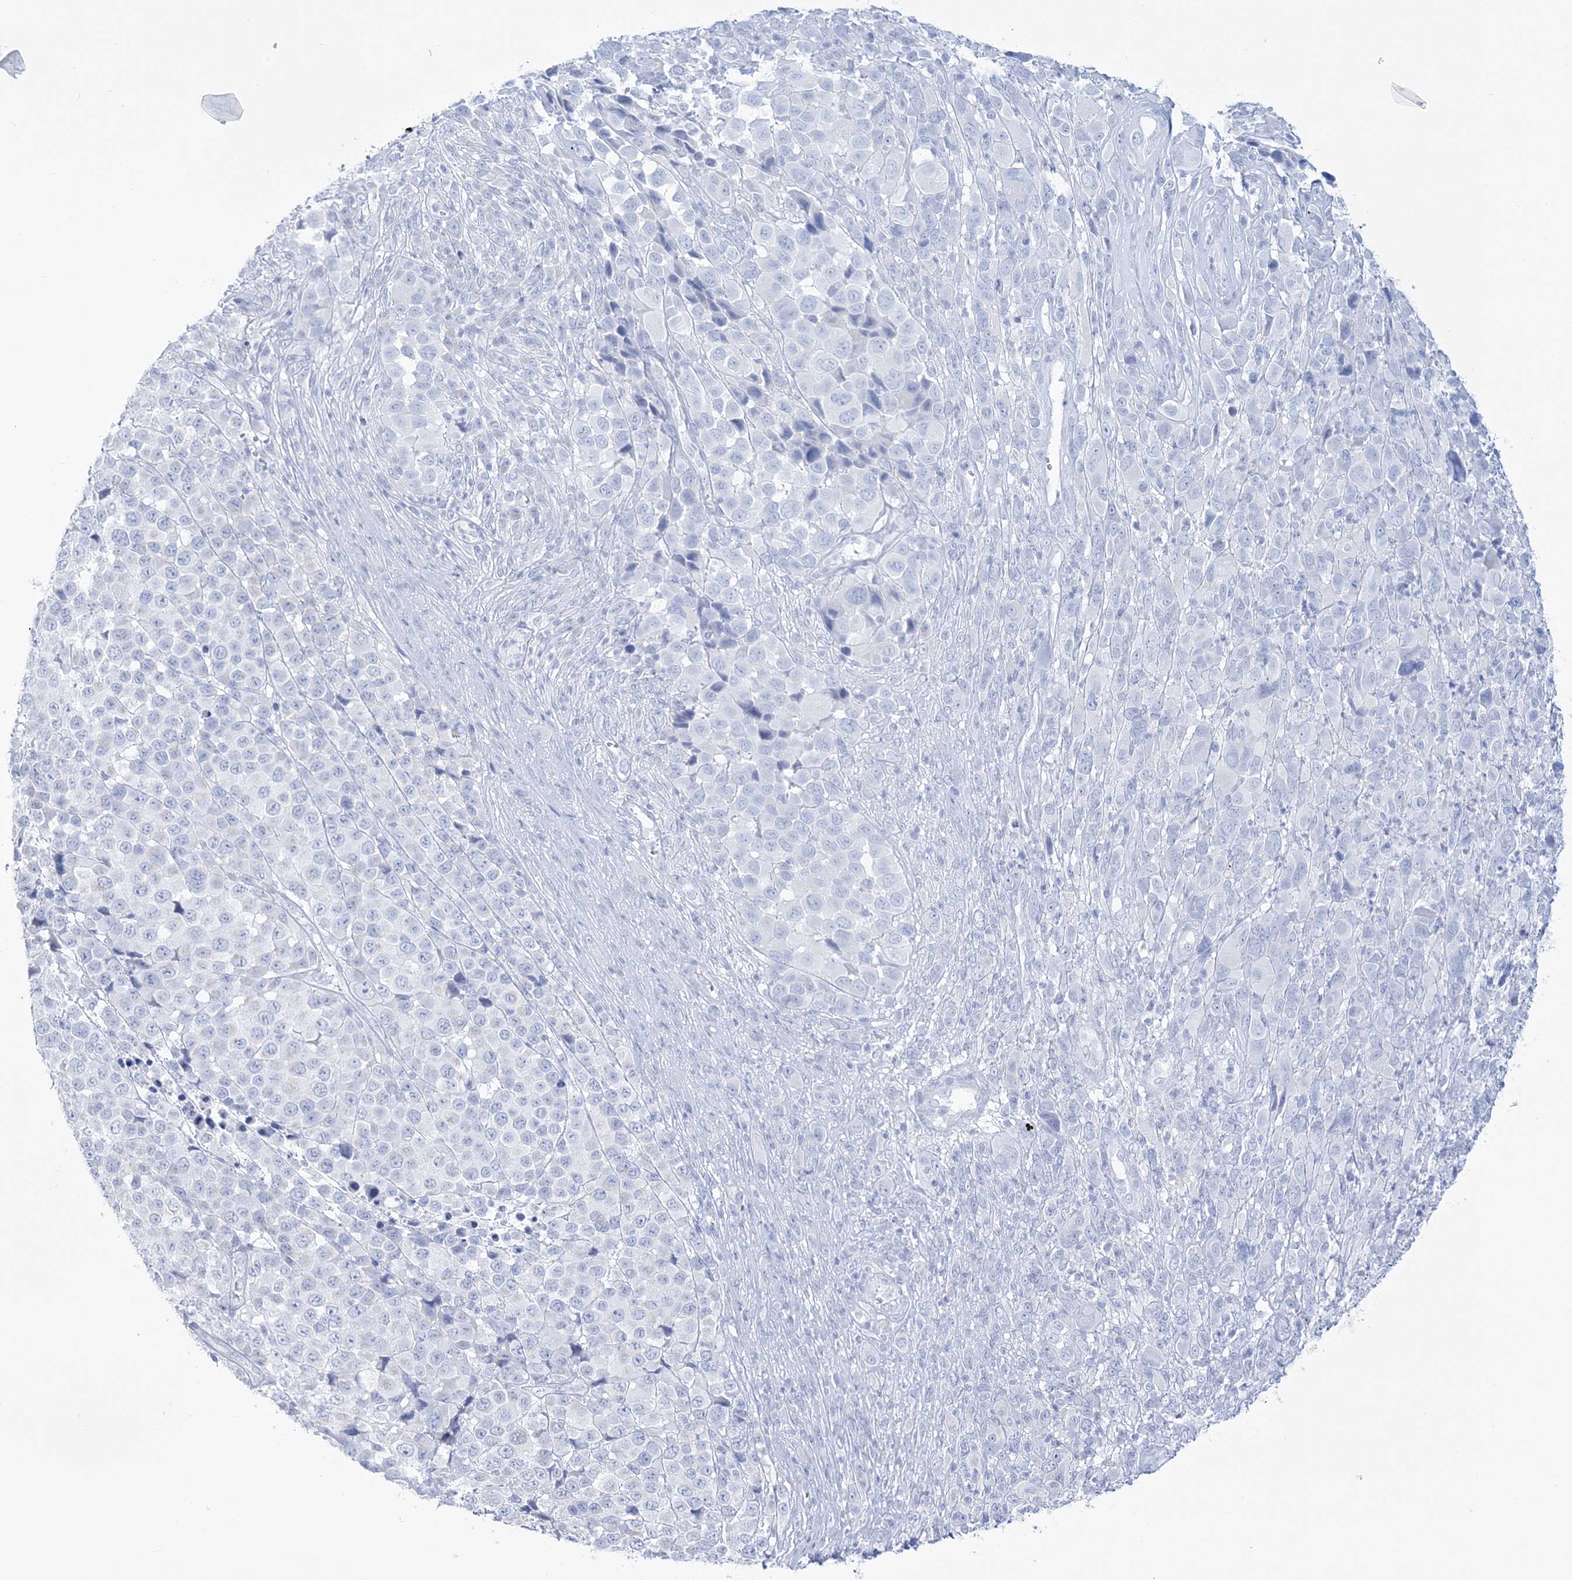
{"staining": {"intensity": "negative", "quantity": "none", "location": "none"}, "tissue": "melanoma", "cell_type": "Tumor cells", "image_type": "cancer", "snomed": [{"axis": "morphology", "description": "Malignant melanoma, NOS"}, {"axis": "topography", "description": "Skin of trunk"}], "caption": "IHC image of malignant melanoma stained for a protein (brown), which reveals no staining in tumor cells. The staining is performed using DAB brown chromogen with nuclei counter-stained in using hematoxylin.", "gene": "RBP2", "patient": {"sex": "male", "age": 71}}